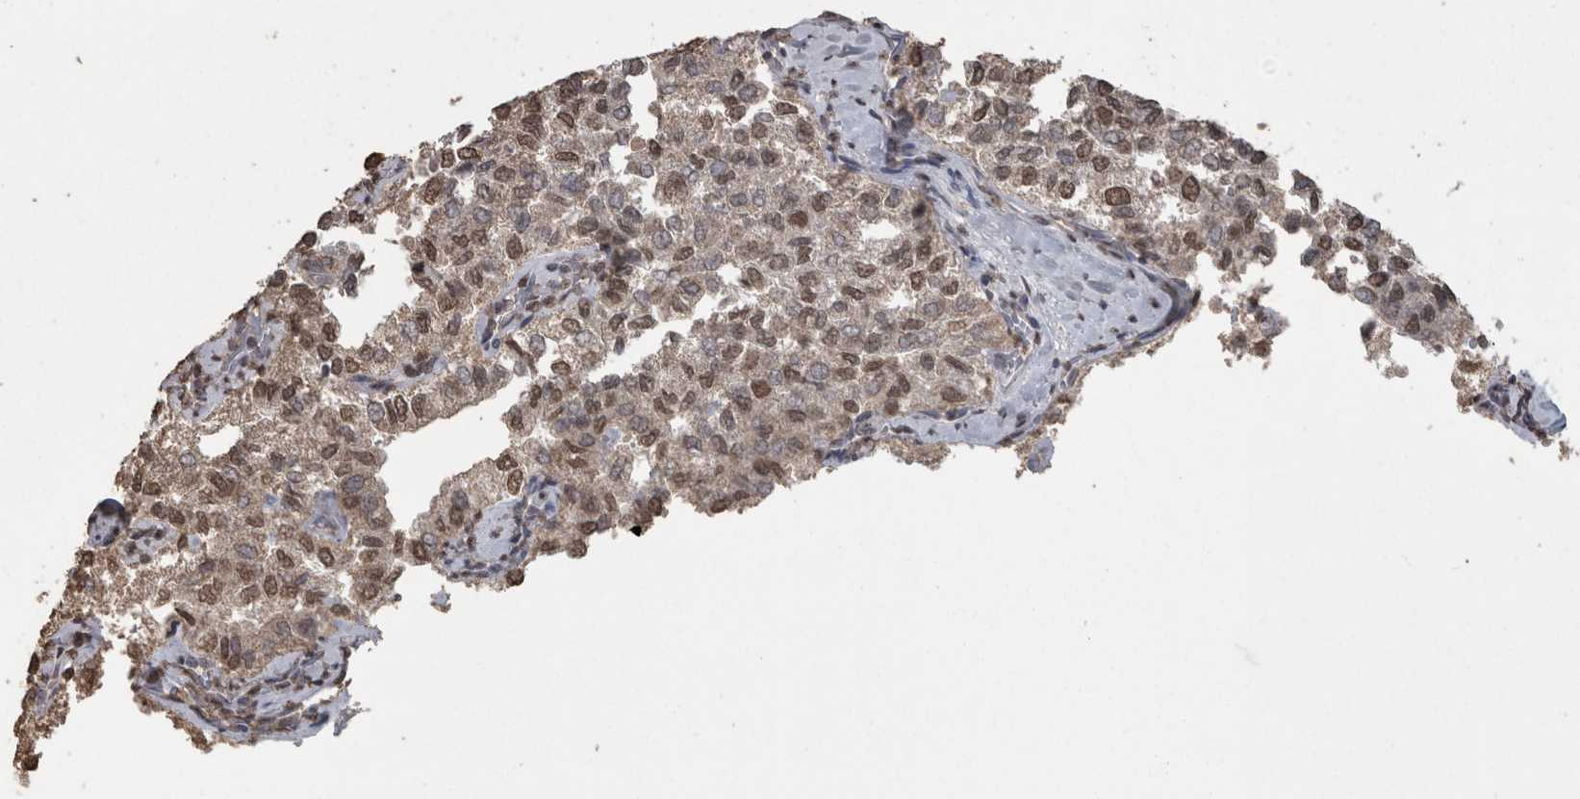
{"staining": {"intensity": "moderate", "quantity": "25%-75%", "location": "nuclear"}, "tissue": "thyroid cancer", "cell_type": "Tumor cells", "image_type": "cancer", "snomed": [{"axis": "morphology", "description": "Follicular adenoma carcinoma, NOS"}, {"axis": "topography", "description": "Thyroid gland"}], "caption": "There is medium levels of moderate nuclear expression in tumor cells of follicular adenoma carcinoma (thyroid), as demonstrated by immunohistochemical staining (brown color).", "gene": "SMAD7", "patient": {"sex": "male", "age": 75}}